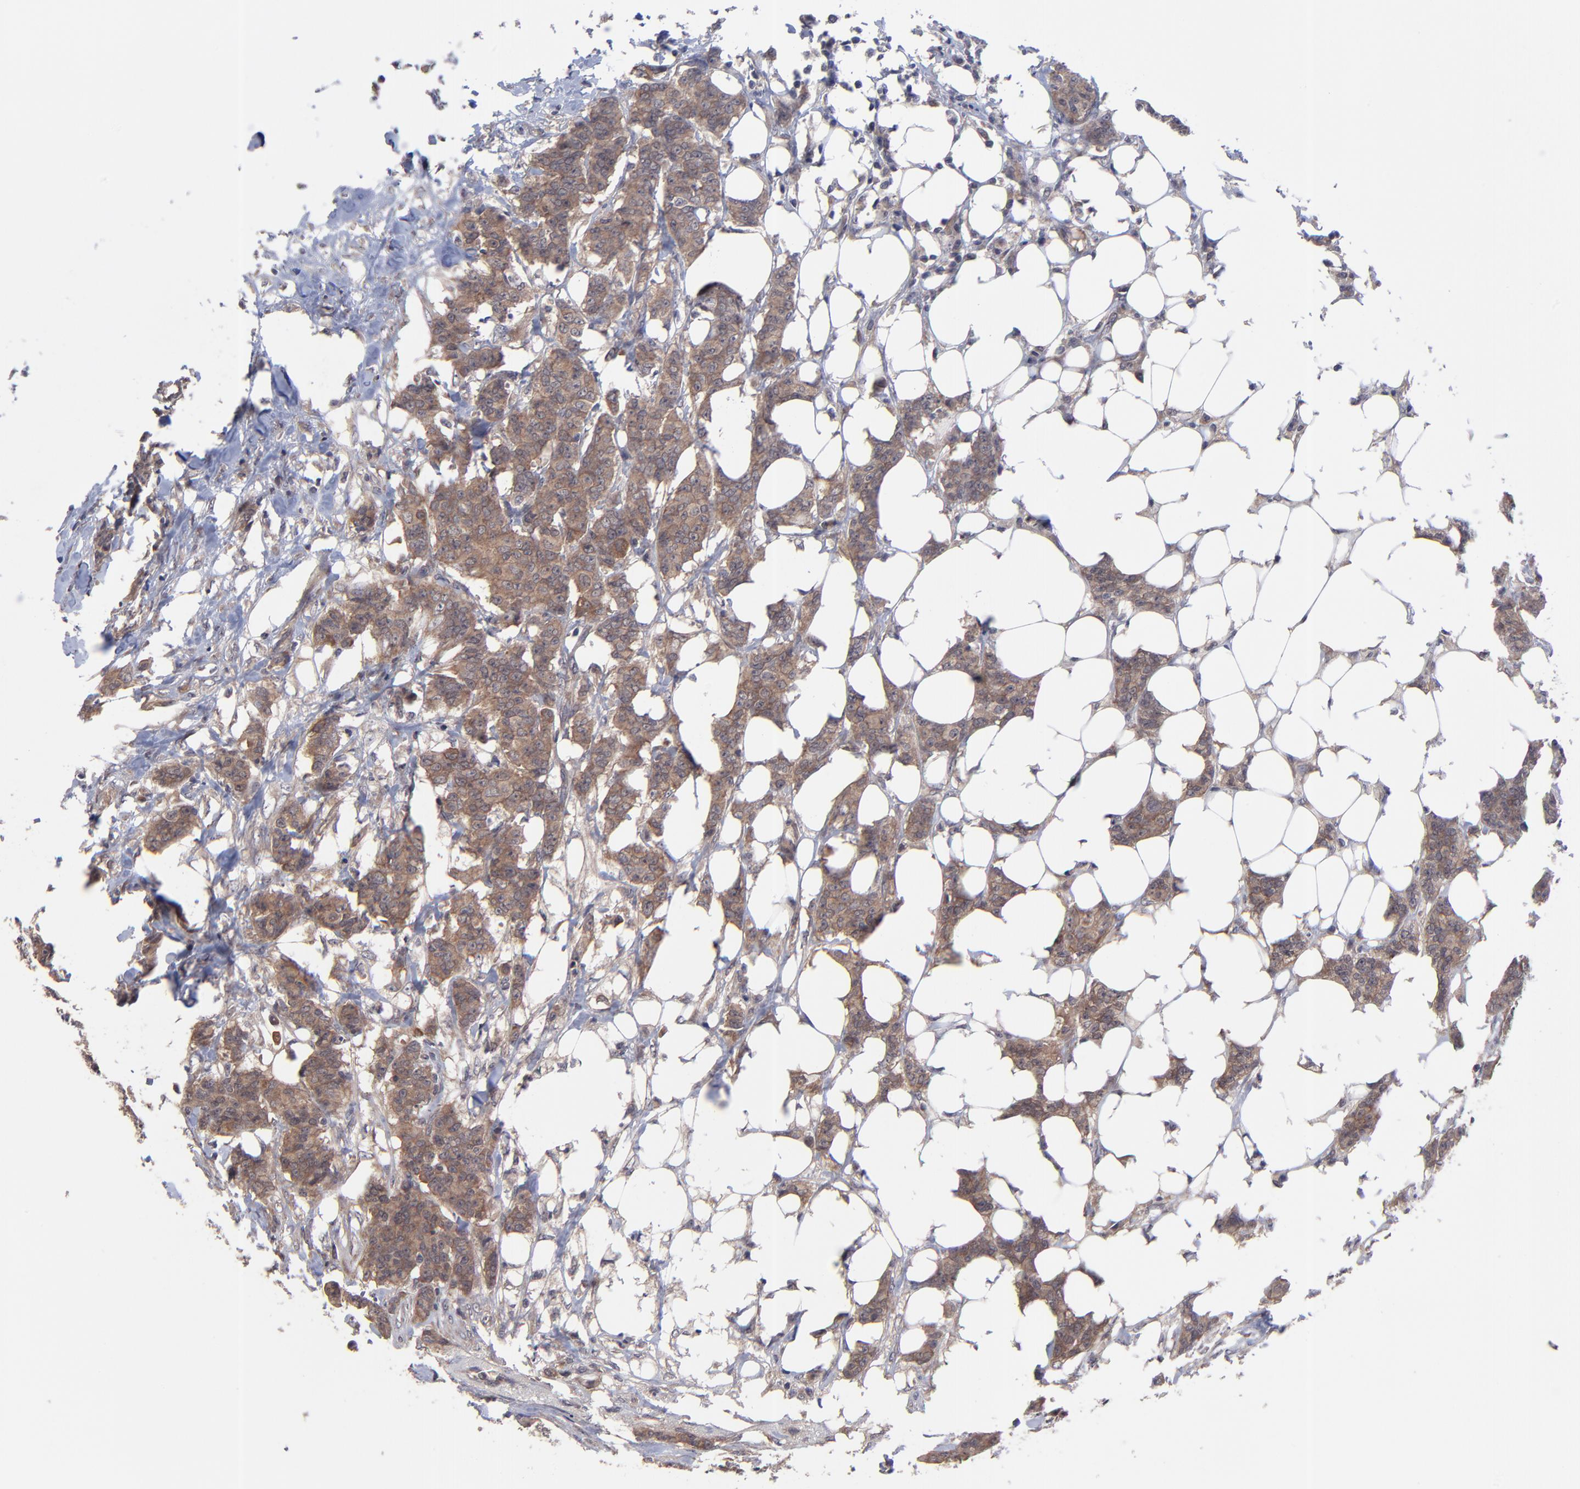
{"staining": {"intensity": "moderate", "quantity": ">75%", "location": "cytoplasmic/membranous"}, "tissue": "breast cancer", "cell_type": "Tumor cells", "image_type": "cancer", "snomed": [{"axis": "morphology", "description": "Duct carcinoma"}, {"axis": "topography", "description": "Breast"}], "caption": "An image of human breast cancer stained for a protein exhibits moderate cytoplasmic/membranous brown staining in tumor cells. (Brightfield microscopy of DAB IHC at high magnification).", "gene": "ZNF780B", "patient": {"sex": "female", "age": 40}}